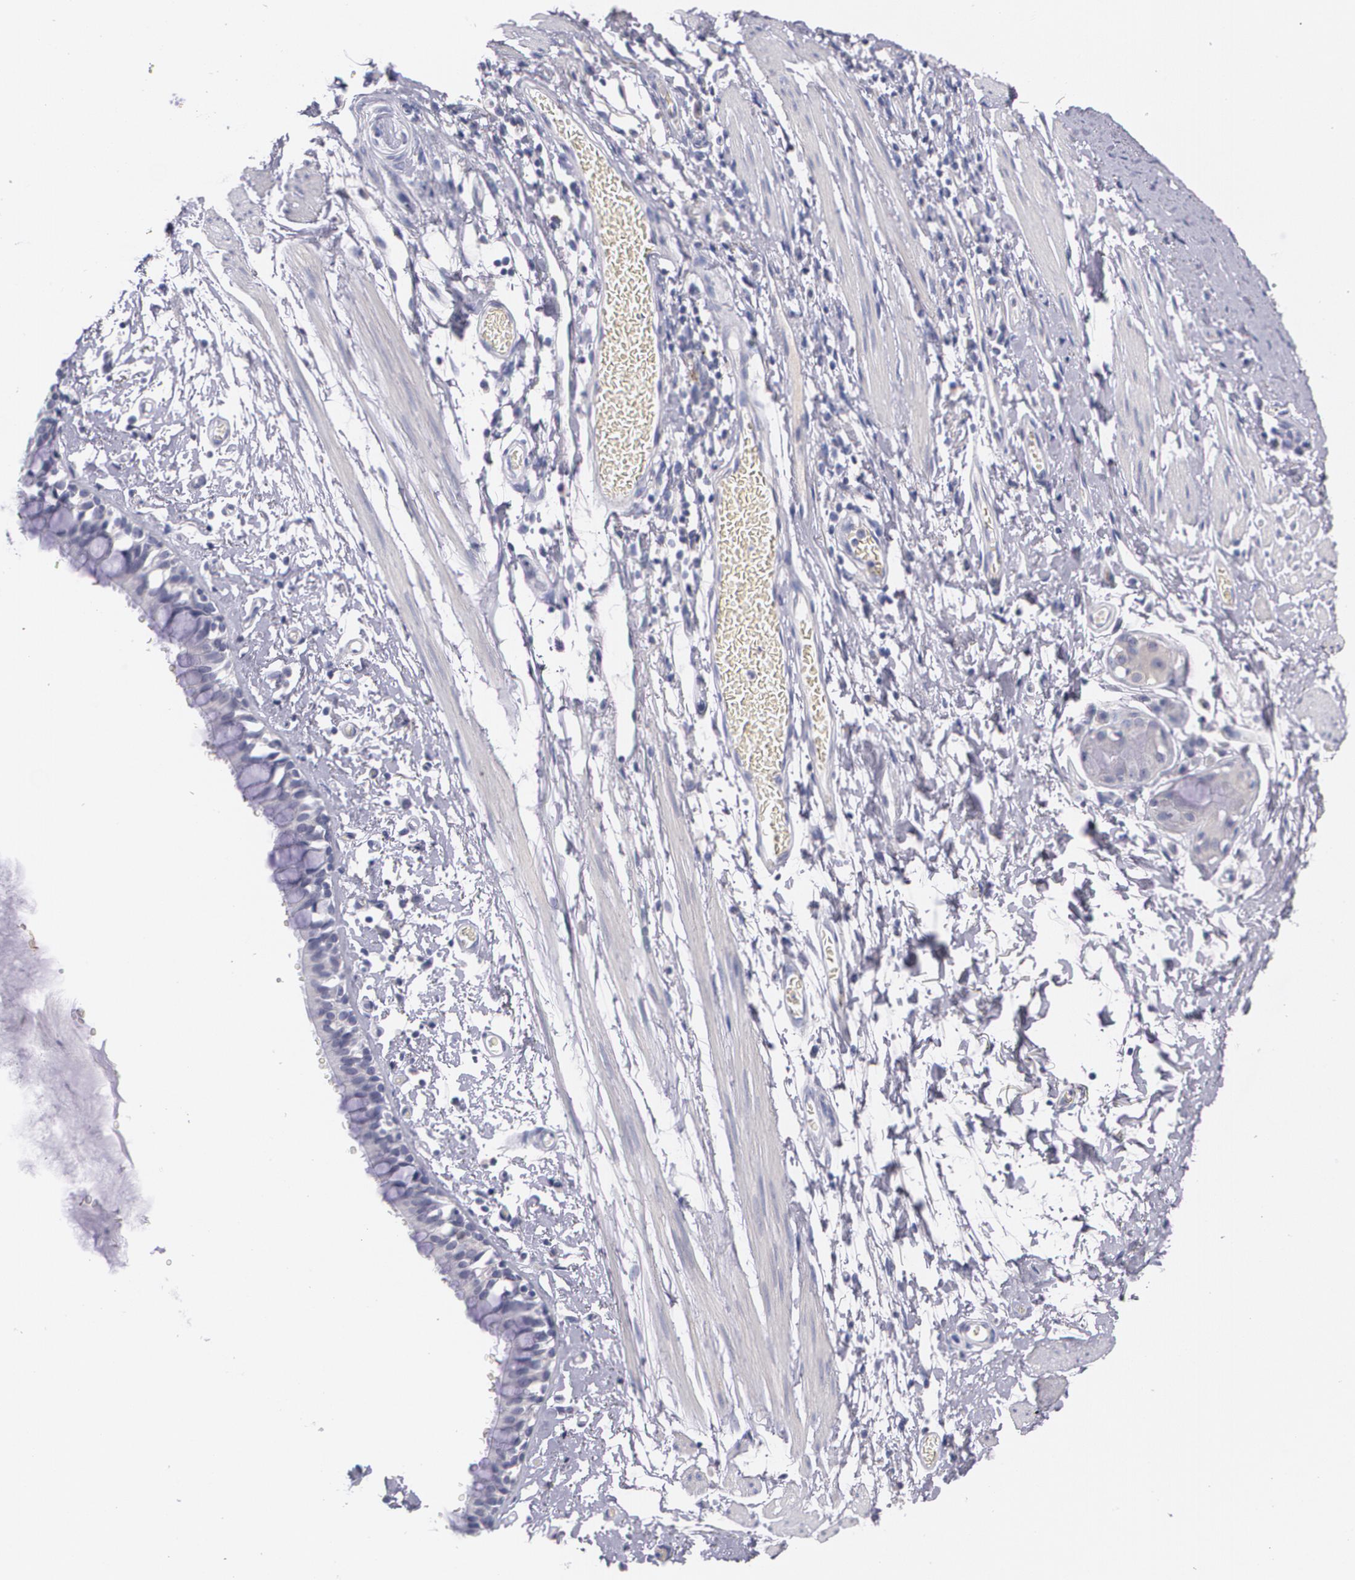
{"staining": {"intensity": "negative", "quantity": "none", "location": "none"}, "tissue": "bronchus", "cell_type": "Respiratory epithelial cells", "image_type": "normal", "snomed": [{"axis": "morphology", "description": "Normal tissue, NOS"}, {"axis": "topography", "description": "Lymph node of abdomen"}, {"axis": "topography", "description": "Lymph node of pelvis"}], "caption": "Histopathology image shows no significant protein positivity in respiratory epithelial cells of unremarkable bronchus.", "gene": "HMMR", "patient": {"sex": "female", "age": 65}}